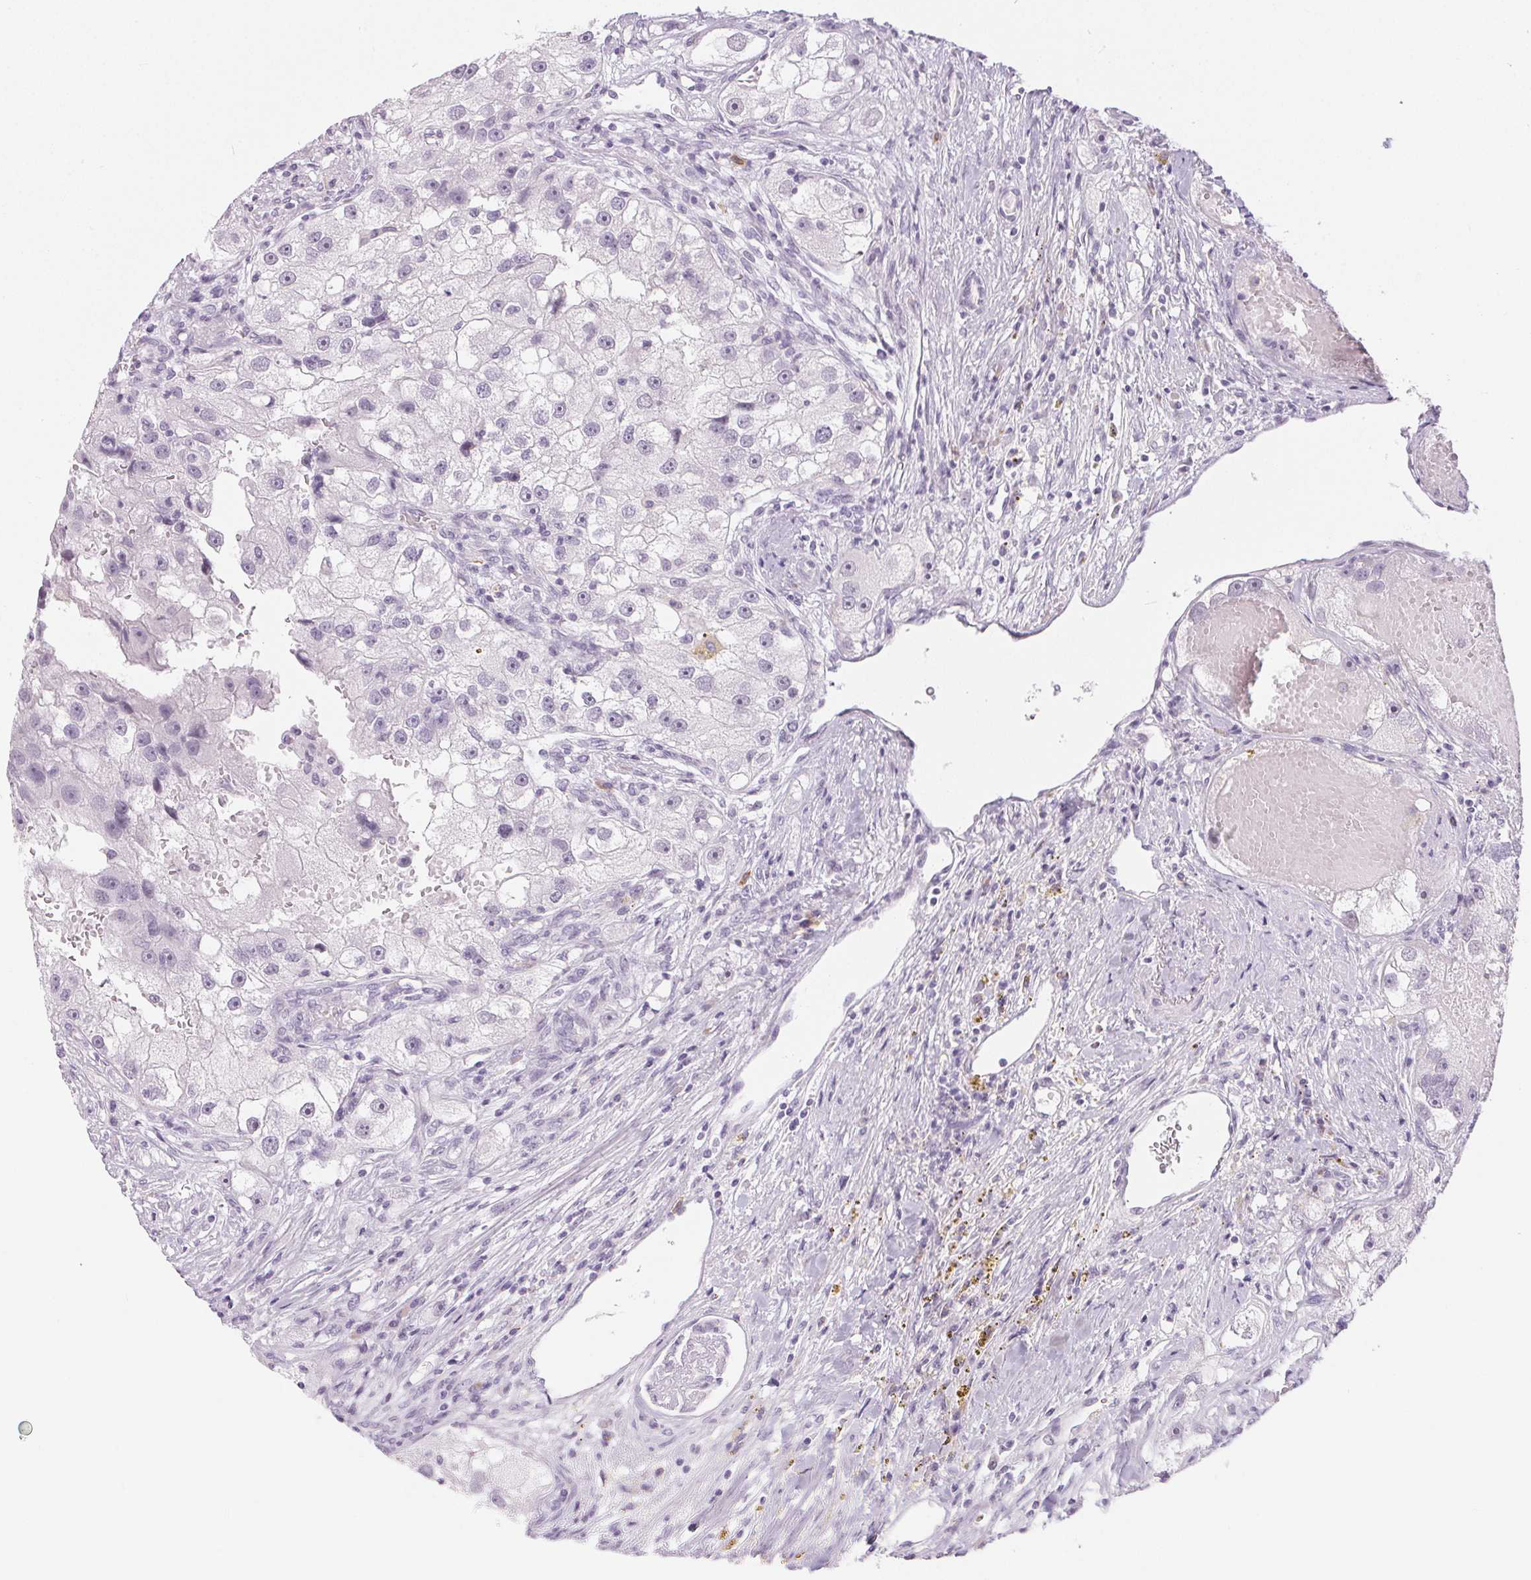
{"staining": {"intensity": "negative", "quantity": "none", "location": "none"}, "tissue": "renal cancer", "cell_type": "Tumor cells", "image_type": "cancer", "snomed": [{"axis": "morphology", "description": "Adenocarcinoma, NOS"}, {"axis": "topography", "description": "Kidney"}], "caption": "There is no significant staining in tumor cells of renal cancer (adenocarcinoma).", "gene": "CADPS", "patient": {"sex": "male", "age": 63}}